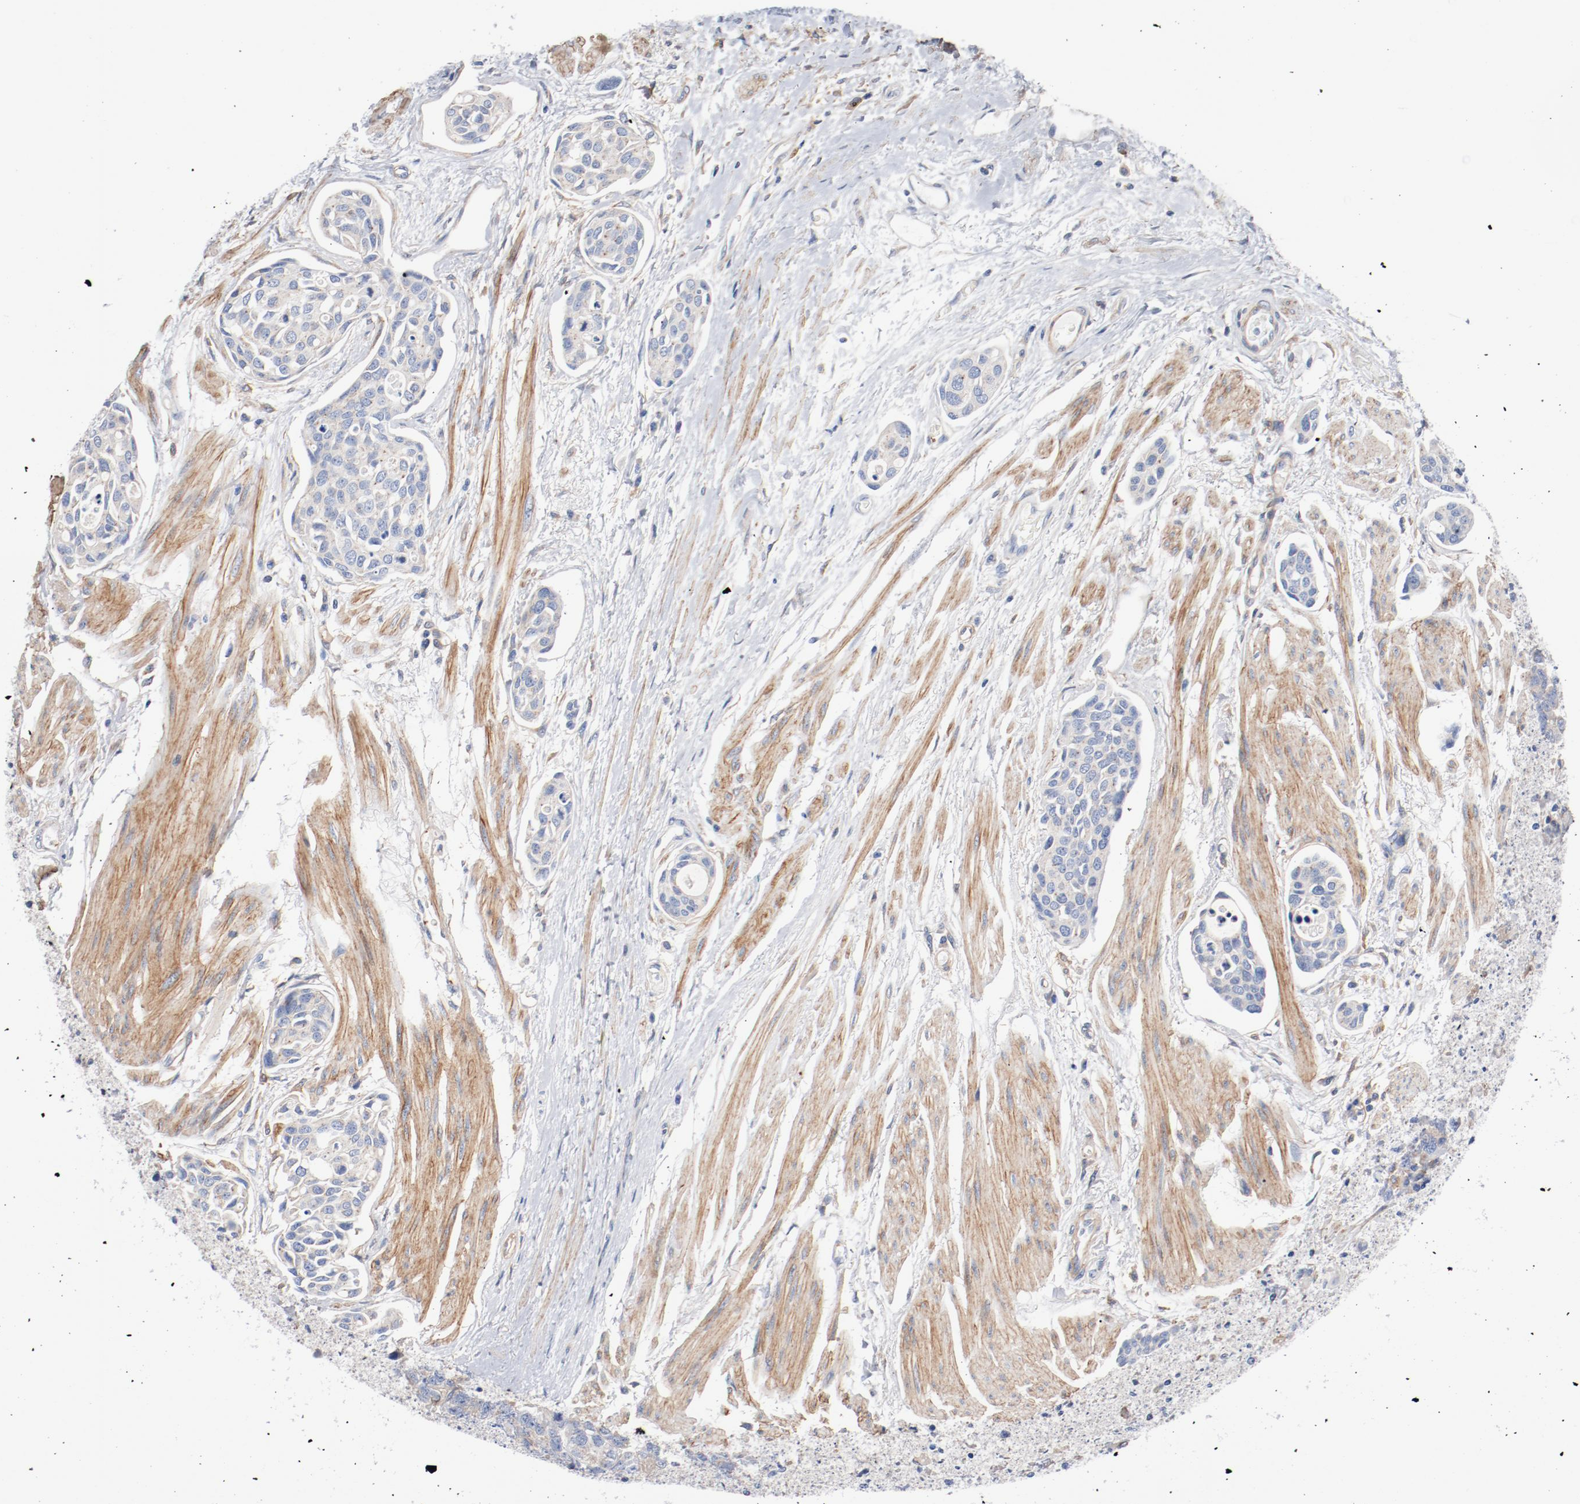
{"staining": {"intensity": "negative", "quantity": "none", "location": "none"}, "tissue": "urothelial cancer", "cell_type": "Tumor cells", "image_type": "cancer", "snomed": [{"axis": "morphology", "description": "Urothelial carcinoma, High grade"}, {"axis": "topography", "description": "Urinary bladder"}], "caption": "Micrograph shows no protein positivity in tumor cells of urothelial cancer tissue. The staining was performed using DAB to visualize the protein expression in brown, while the nuclei were stained in blue with hematoxylin (Magnification: 20x).", "gene": "ILK", "patient": {"sex": "male", "age": 78}}